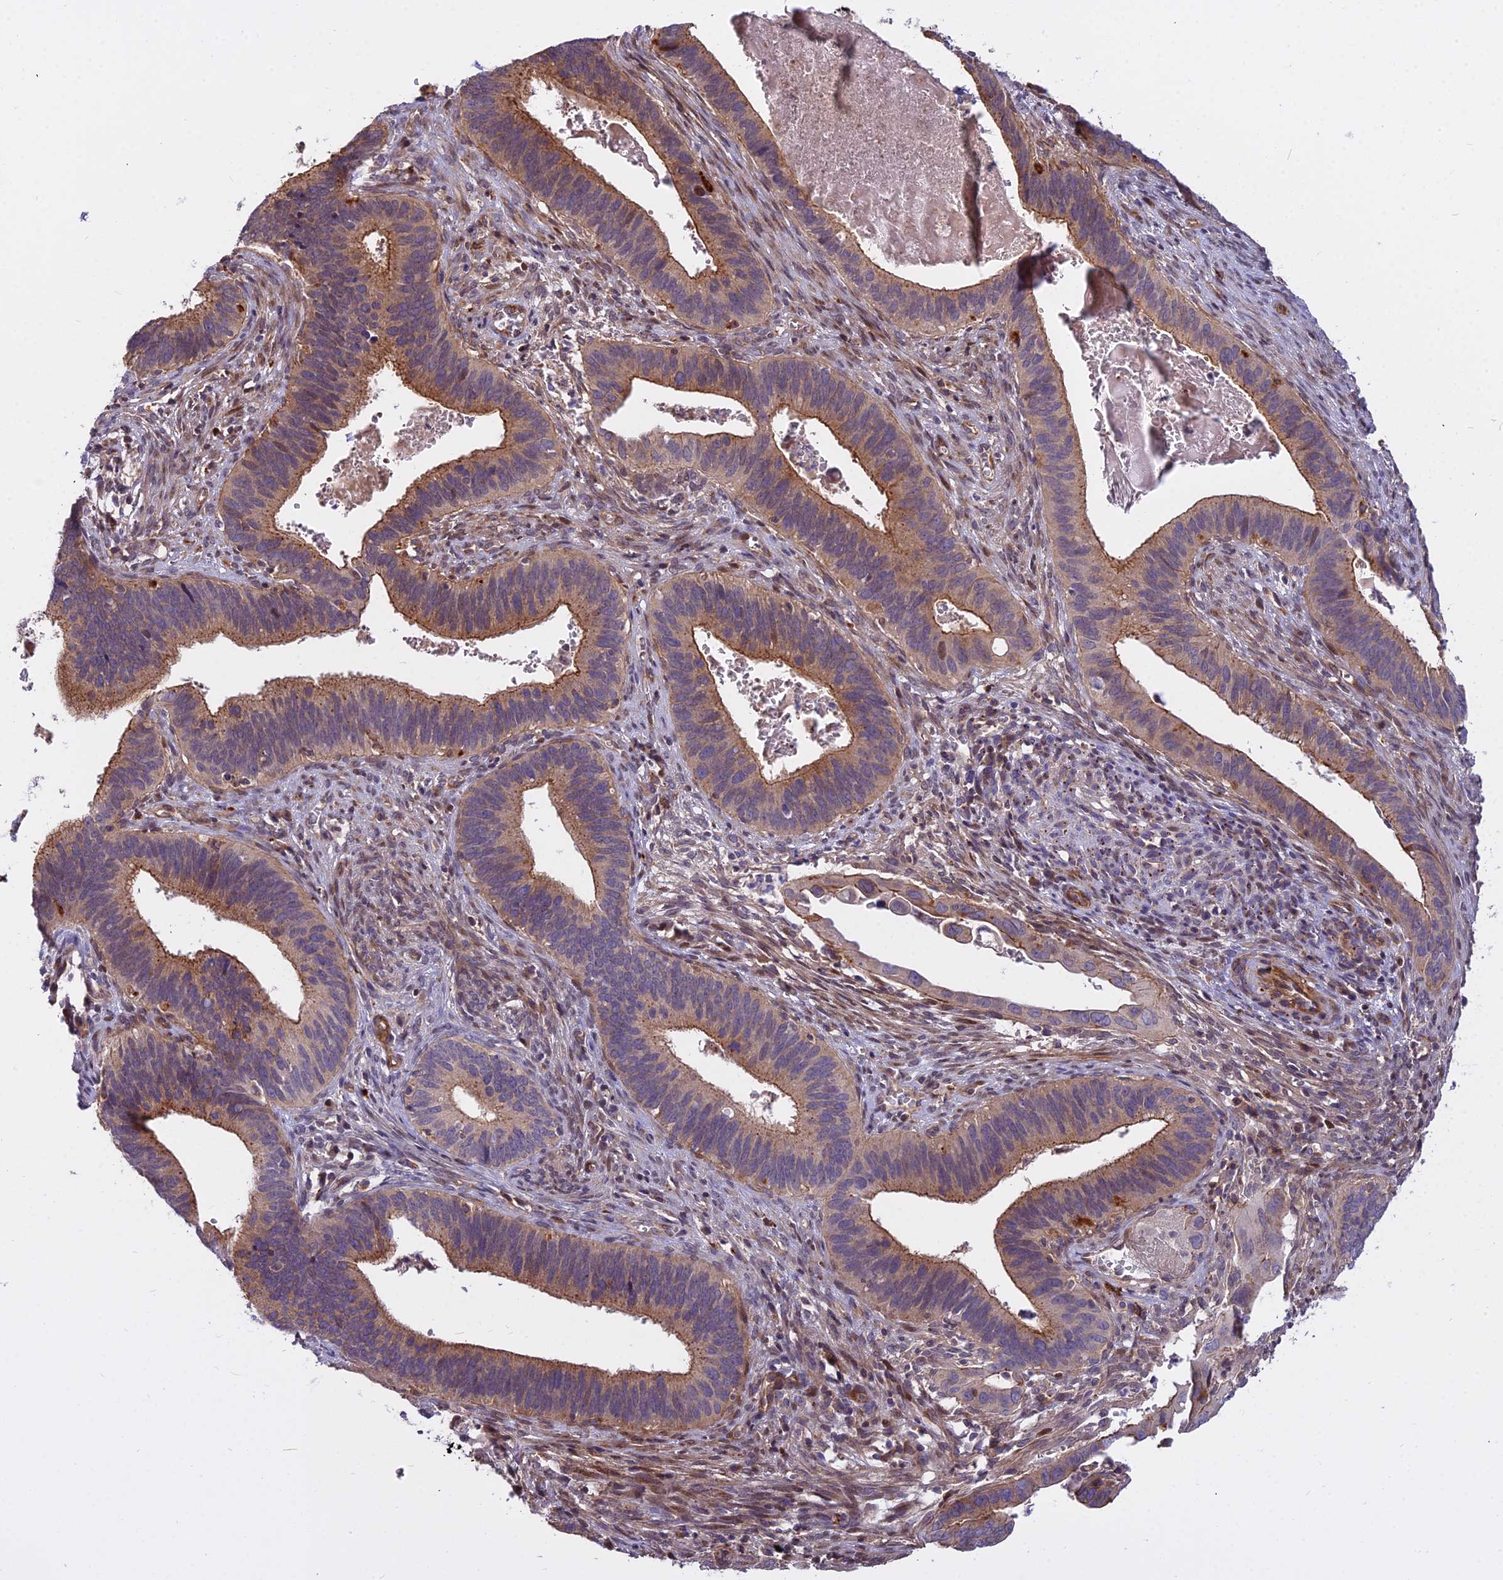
{"staining": {"intensity": "moderate", "quantity": "25%-75%", "location": "cytoplasmic/membranous"}, "tissue": "cervical cancer", "cell_type": "Tumor cells", "image_type": "cancer", "snomed": [{"axis": "morphology", "description": "Adenocarcinoma, NOS"}, {"axis": "topography", "description": "Cervix"}], "caption": "The immunohistochemical stain shows moderate cytoplasmic/membranous expression in tumor cells of cervical cancer tissue. (Stains: DAB (3,3'-diaminobenzidine) in brown, nuclei in blue, Microscopy: brightfield microscopy at high magnification).", "gene": "GLYATL3", "patient": {"sex": "female", "age": 42}}